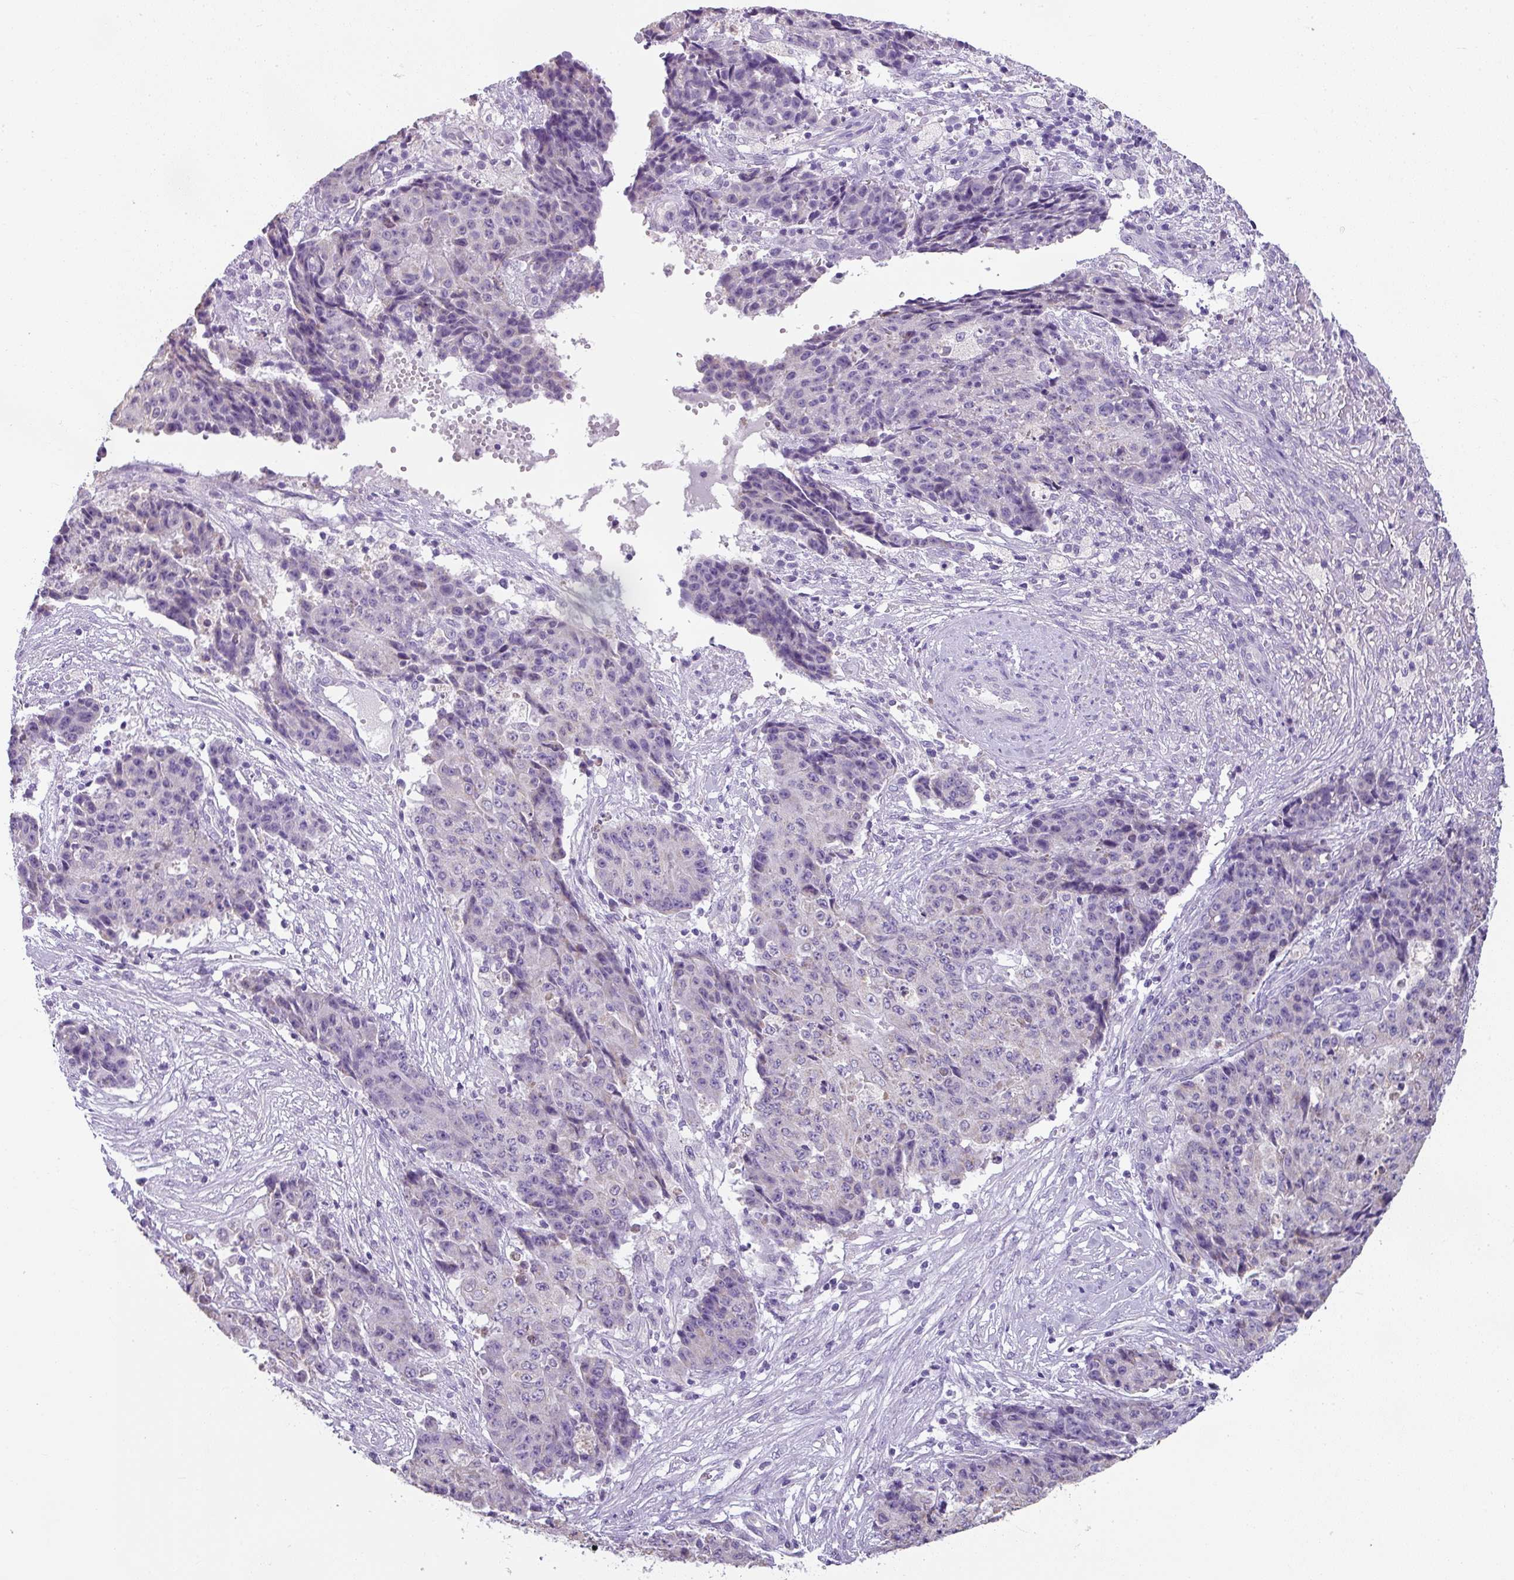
{"staining": {"intensity": "negative", "quantity": "none", "location": "none"}, "tissue": "ovarian cancer", "cell_type": "Tumor cells", "image_type": "cancer", "snomed": [{"axis": "morphology", "description": "Carcinoma, endometroid"}, {"axis": "topography", "description": "Ovary"}], "caption": "This is an immunohistochemistry (IHC) photomicrograph of human ovarian endometroid carcinoma. There is no expression in tumor cells.", "gene": "PALS2", "patient": {"sex": "female", "age": 42}}